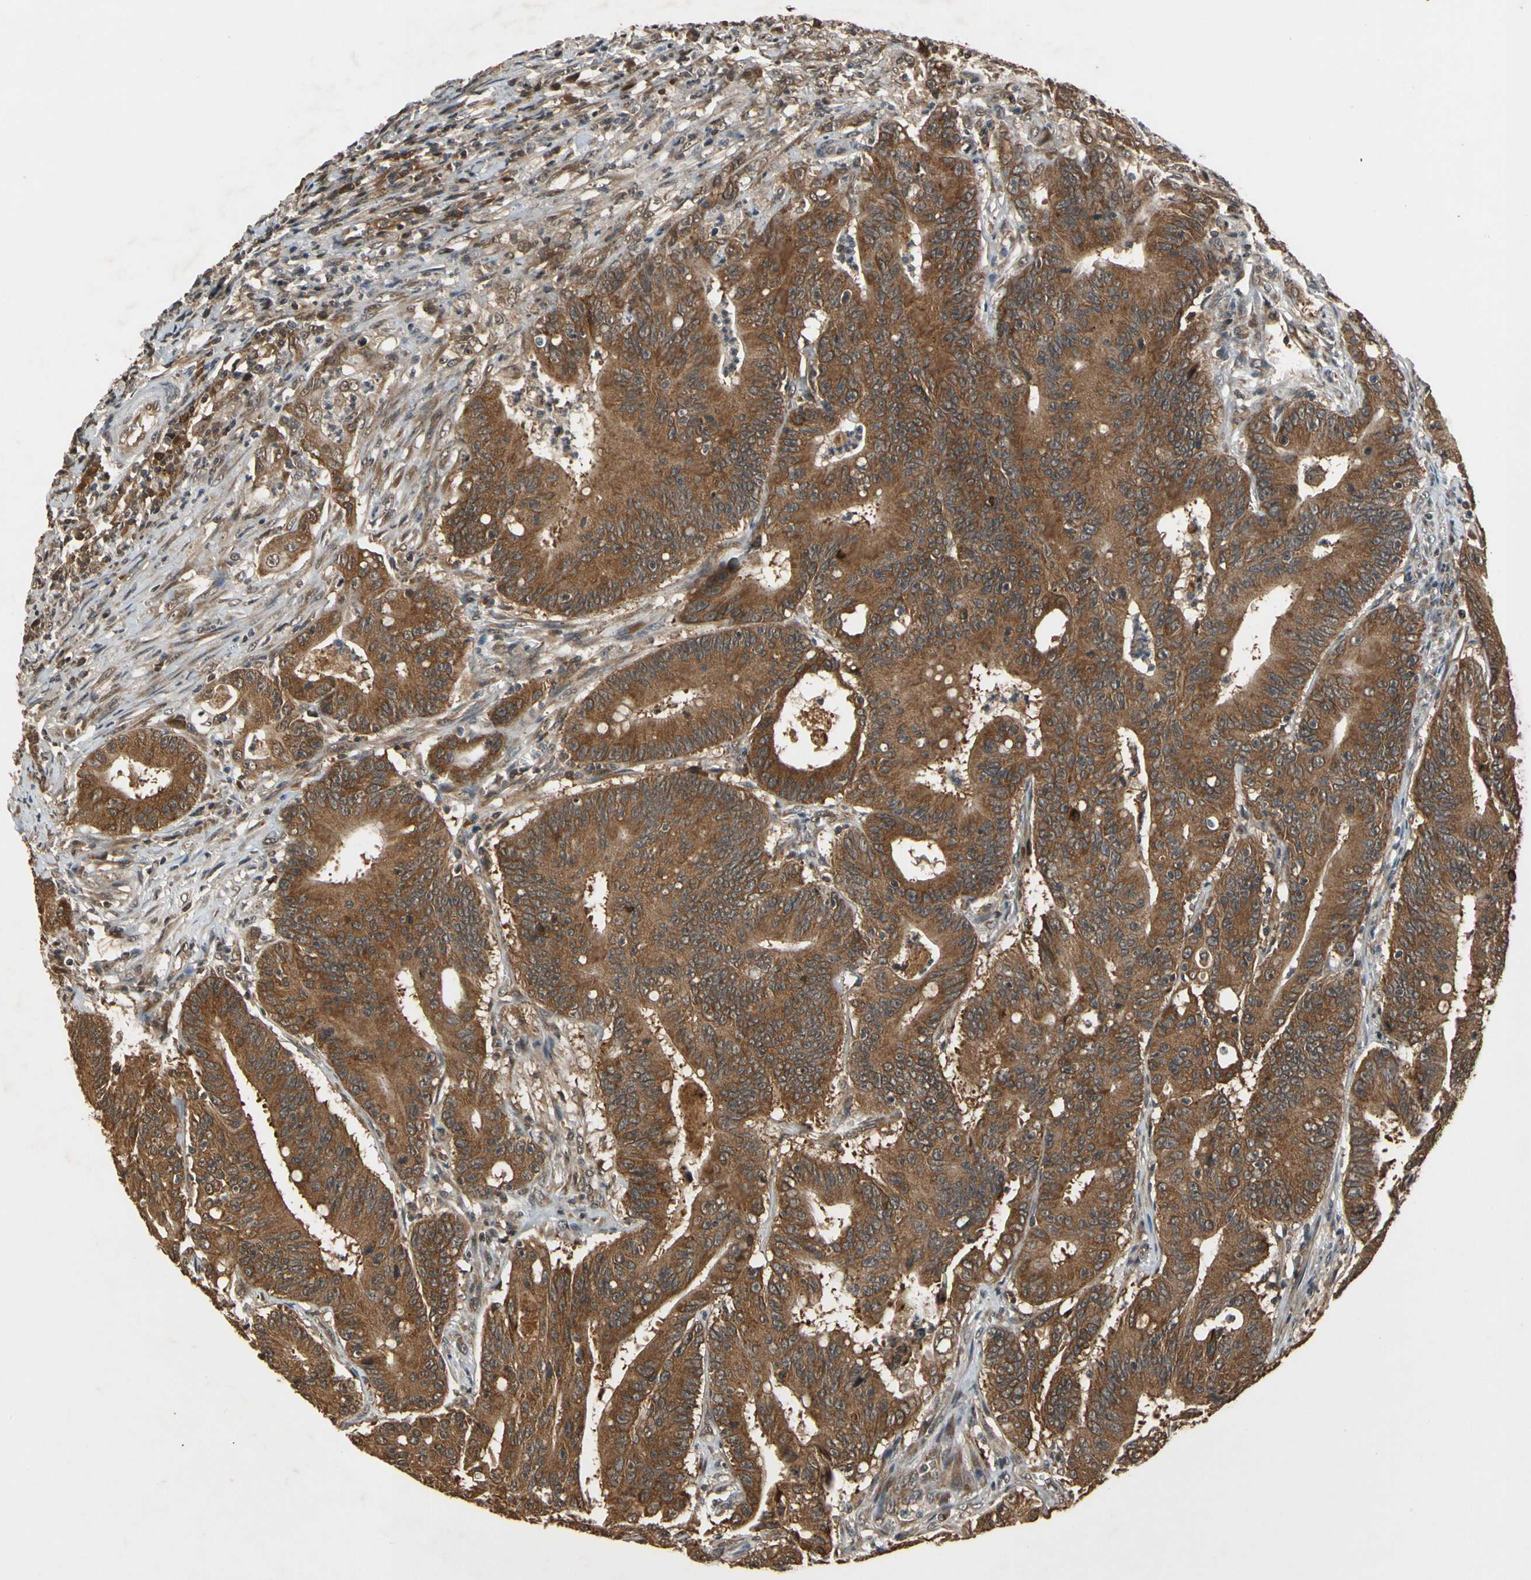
{"staining": {"intensity": "strong", "quantity": ">75%", "location": "cytoplasmic/membranous"}, "tissue": "colorectal cancer", "cell_type": "Tumor cells", "image_type": "cancer", "snomed": [{"axis": "morphology", "description": "Adenocarcinoma, NOS"}, {"axis": "topography", "description": "Colon"}], "caption": "High-power microscopy captured an immunohistochemistry (IHC) photomicrograph of colorectal cancer (adenocarcinoma), revealing strong cytoplasmic/membranous staining in about >75% of tumor cells.", "gene": "TMEM230", "patient": {"sex": "male", "age": 45}}